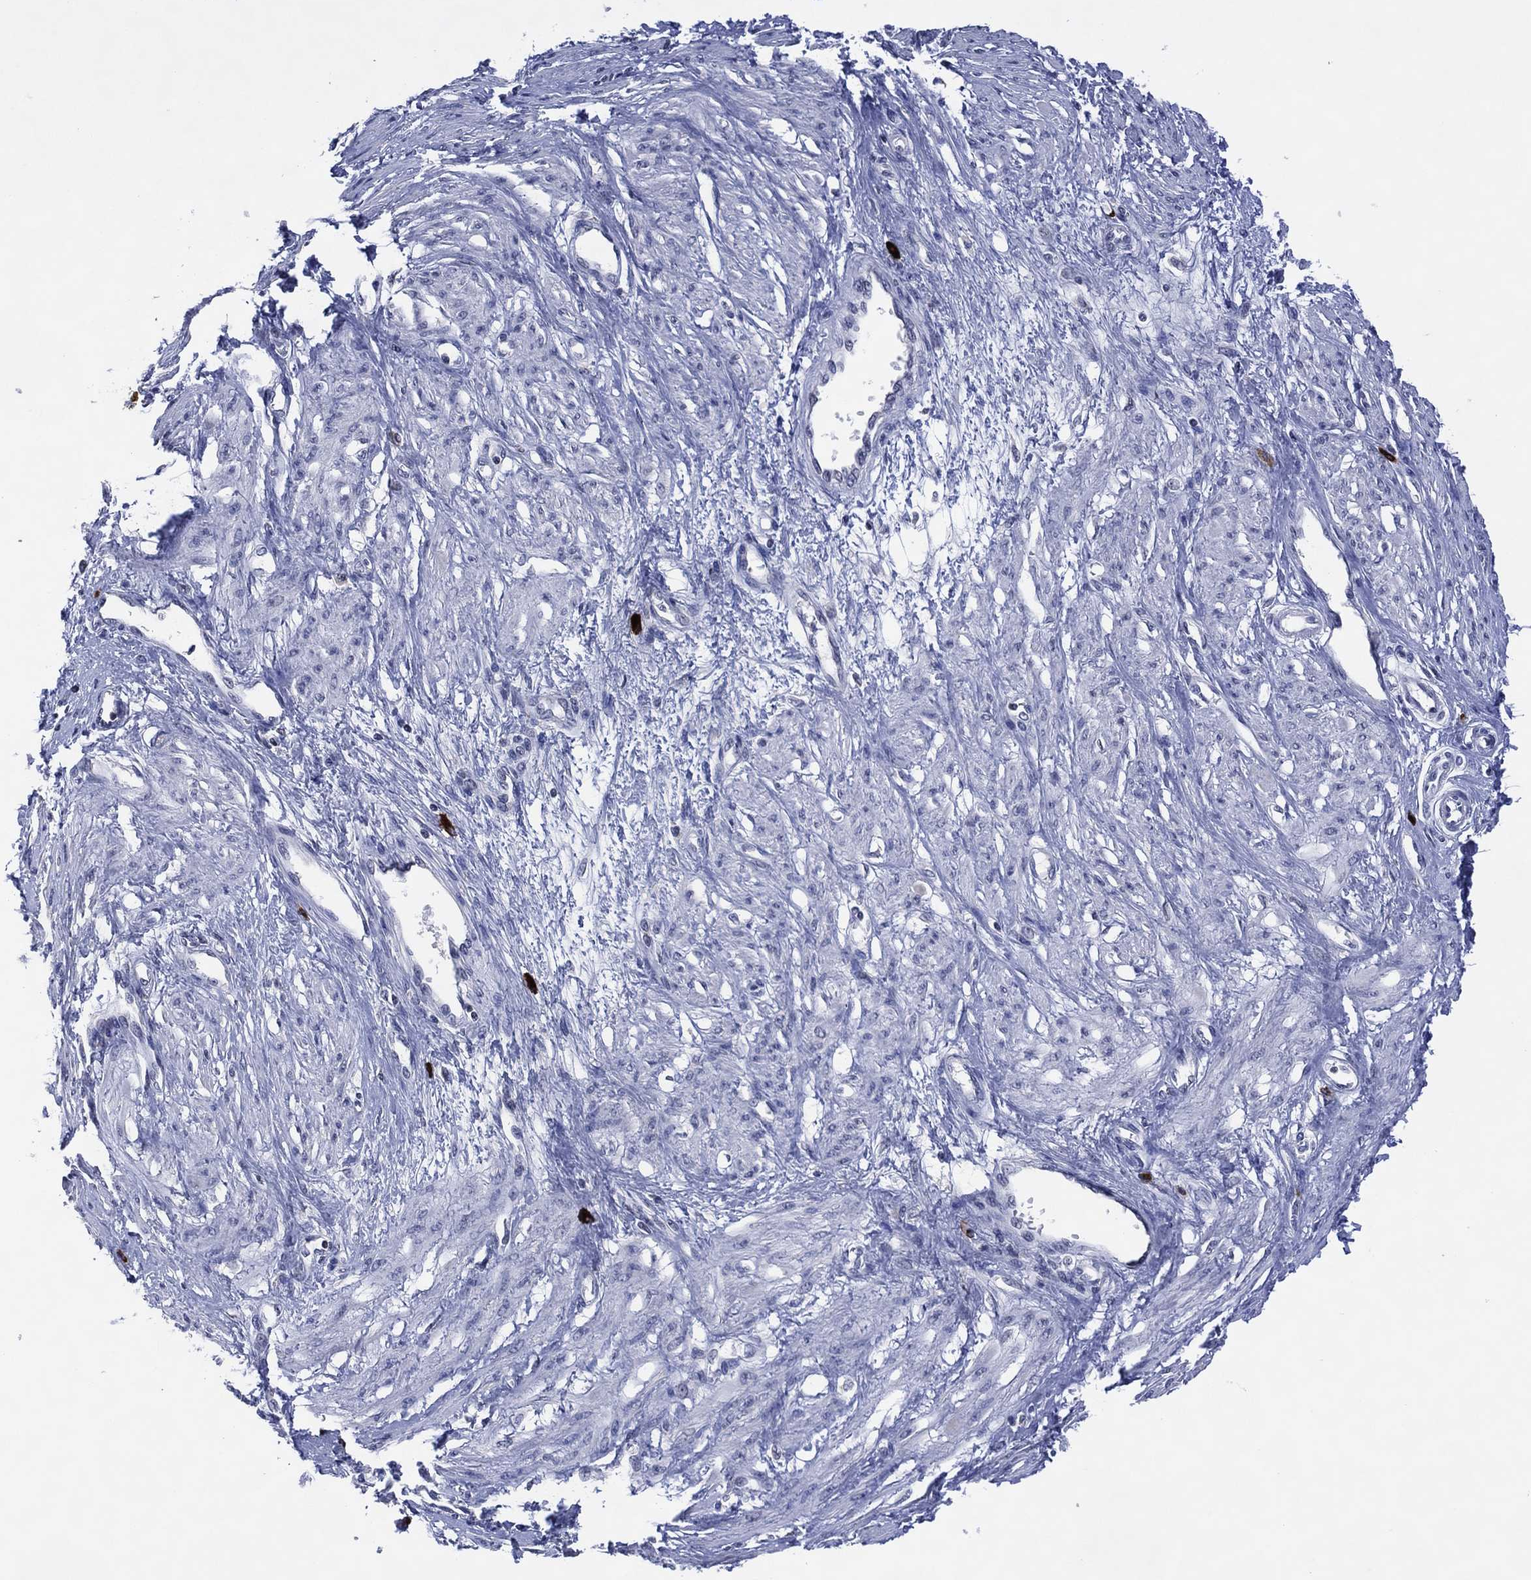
{"staining": {"intensity": "negative", "quantity": "none", "location": "none"}, "tissue": "smooth muscle", "cell_type": "Smooth muscle cells", "image_type": "normal", "snomed": [{"axis": "morphology", "description": "Normal tissue, NOS"}, {"axis": "topography", "description": "Smooth muscle"}, {"axis": "topography", "description": "Uterus"}], "caption": "Smooth muscle cells show no significant protein staining in benign smooth muscle.", "gene": "USP26", "patient": {"sex": "female", "age": 39}}